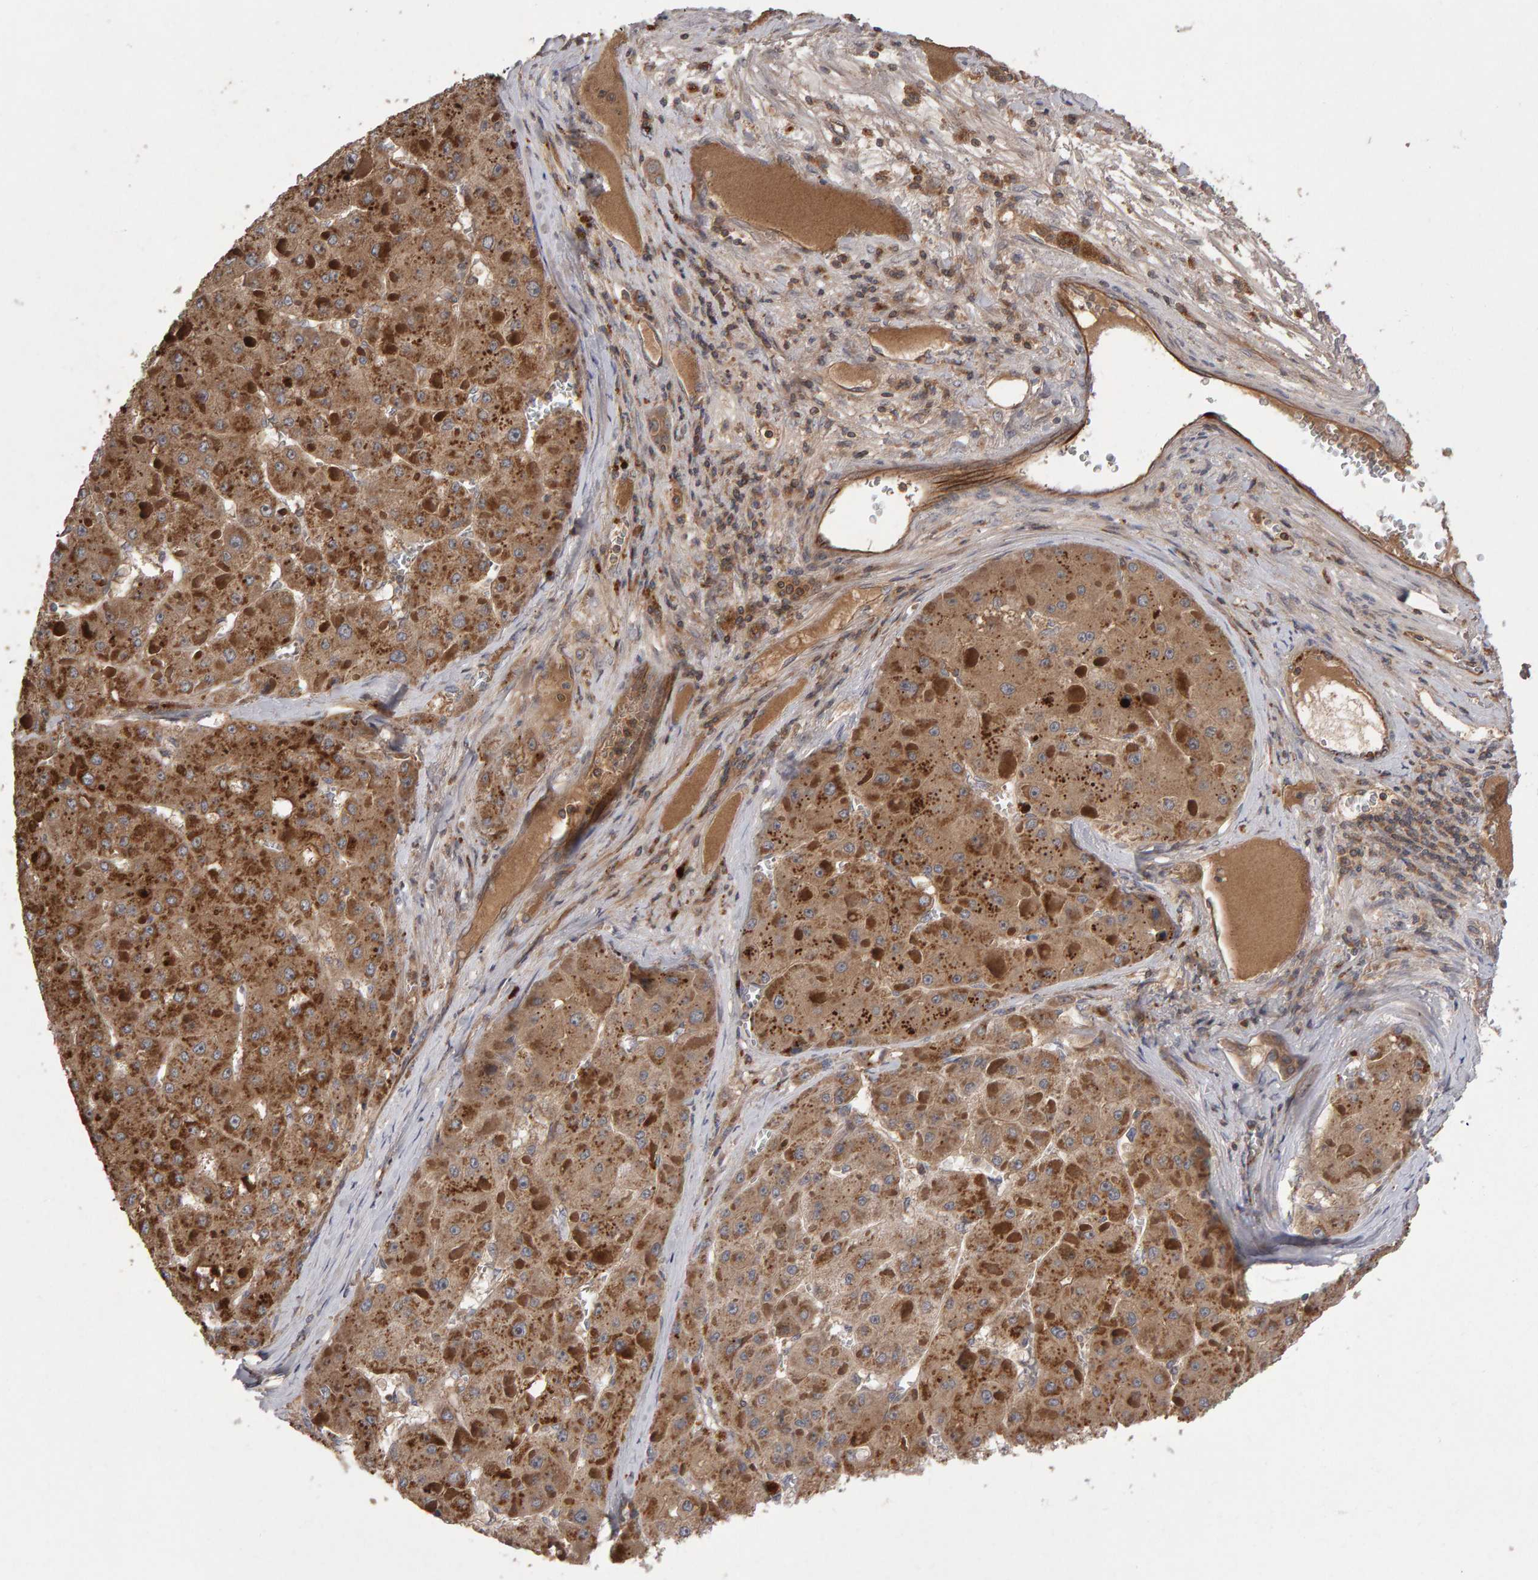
{"staining": {"intensity": "moderate", "quantity": ">75%", "location": "cytoplasmic/membranous"}, "tissue": "liver cancer", "cell_type": "Tumor cells", "image_type": "cancer", "snomed": [{"axis": "morphology", "description": "Carcinoma, Hepatocellular, NOS"}, {"axis": "topography", "description": "Liver"}], "caption": "Tumor cells show medium levels of moderate cytoplasmic/membranous positivity in about >75% of cells in liver hepatocellular carcinoma.", "gene": "PGS1", "patient": {"sex": "female", "age": 73}}